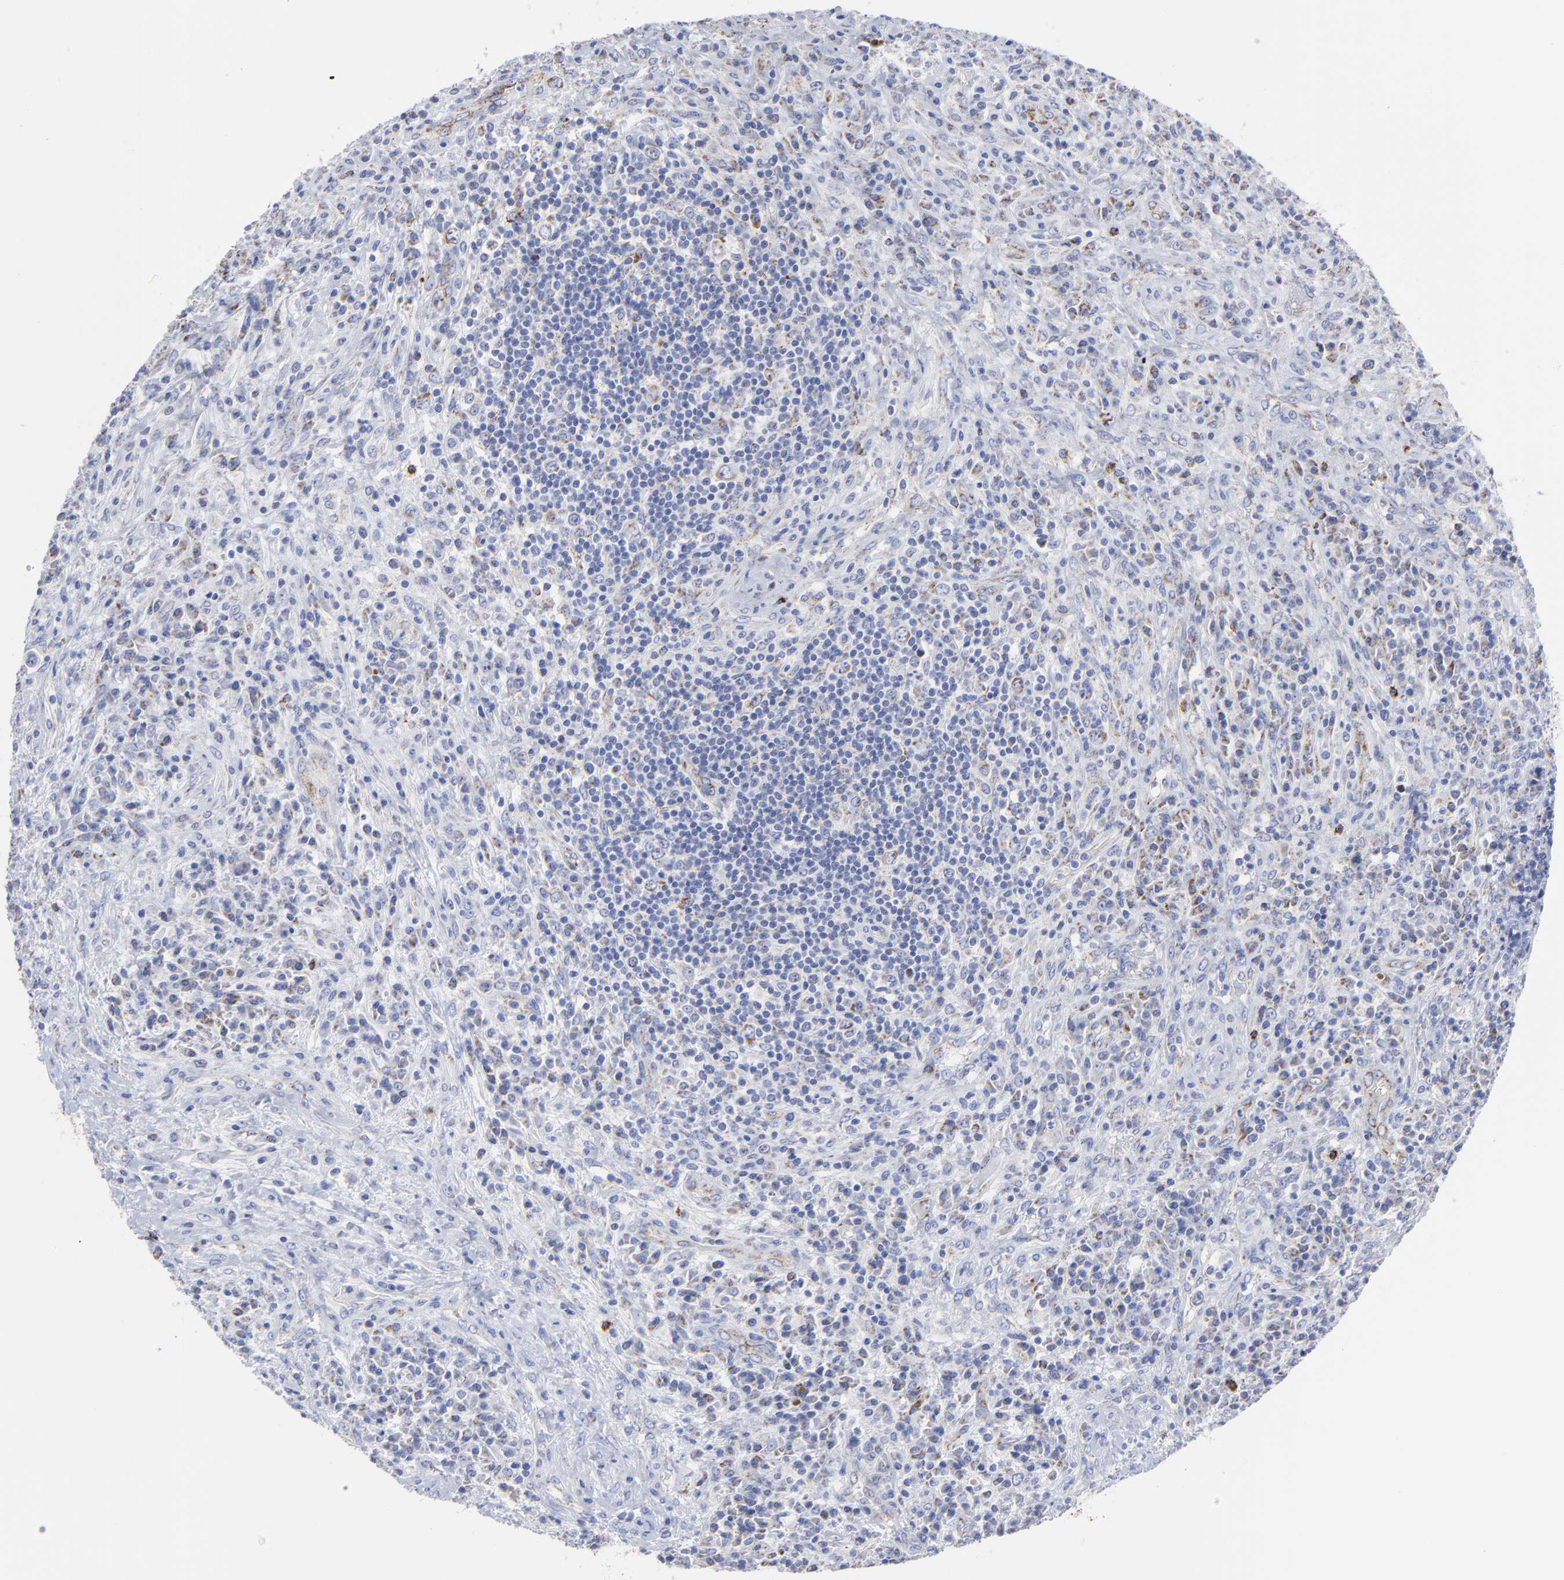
{"staining": {"intensity": "moderate", "quantity": "<25%", "location": "cytoplasmic/membranous"}, "tissue": "lymphoma", "cell_type": "Tumor cells", "image_type": "cancer", "snomed": [{"axis": "morphology", "description": "Hodgkin's disease, NOS"}, {"axis": "topography", "description": "Lymph node"}], "caption": "IHC photomicrograph of neoplastic tissue: lymphoma stained using immunohistochemistry exhibits low levels of moderate protein expression localized specifically in the cytoplasmic/membranous of tumor cells, appearing as a cytoplasmic/membranous brown color.", "gene": "PINK1", "patient": {"sex": "female", "age": 25}}